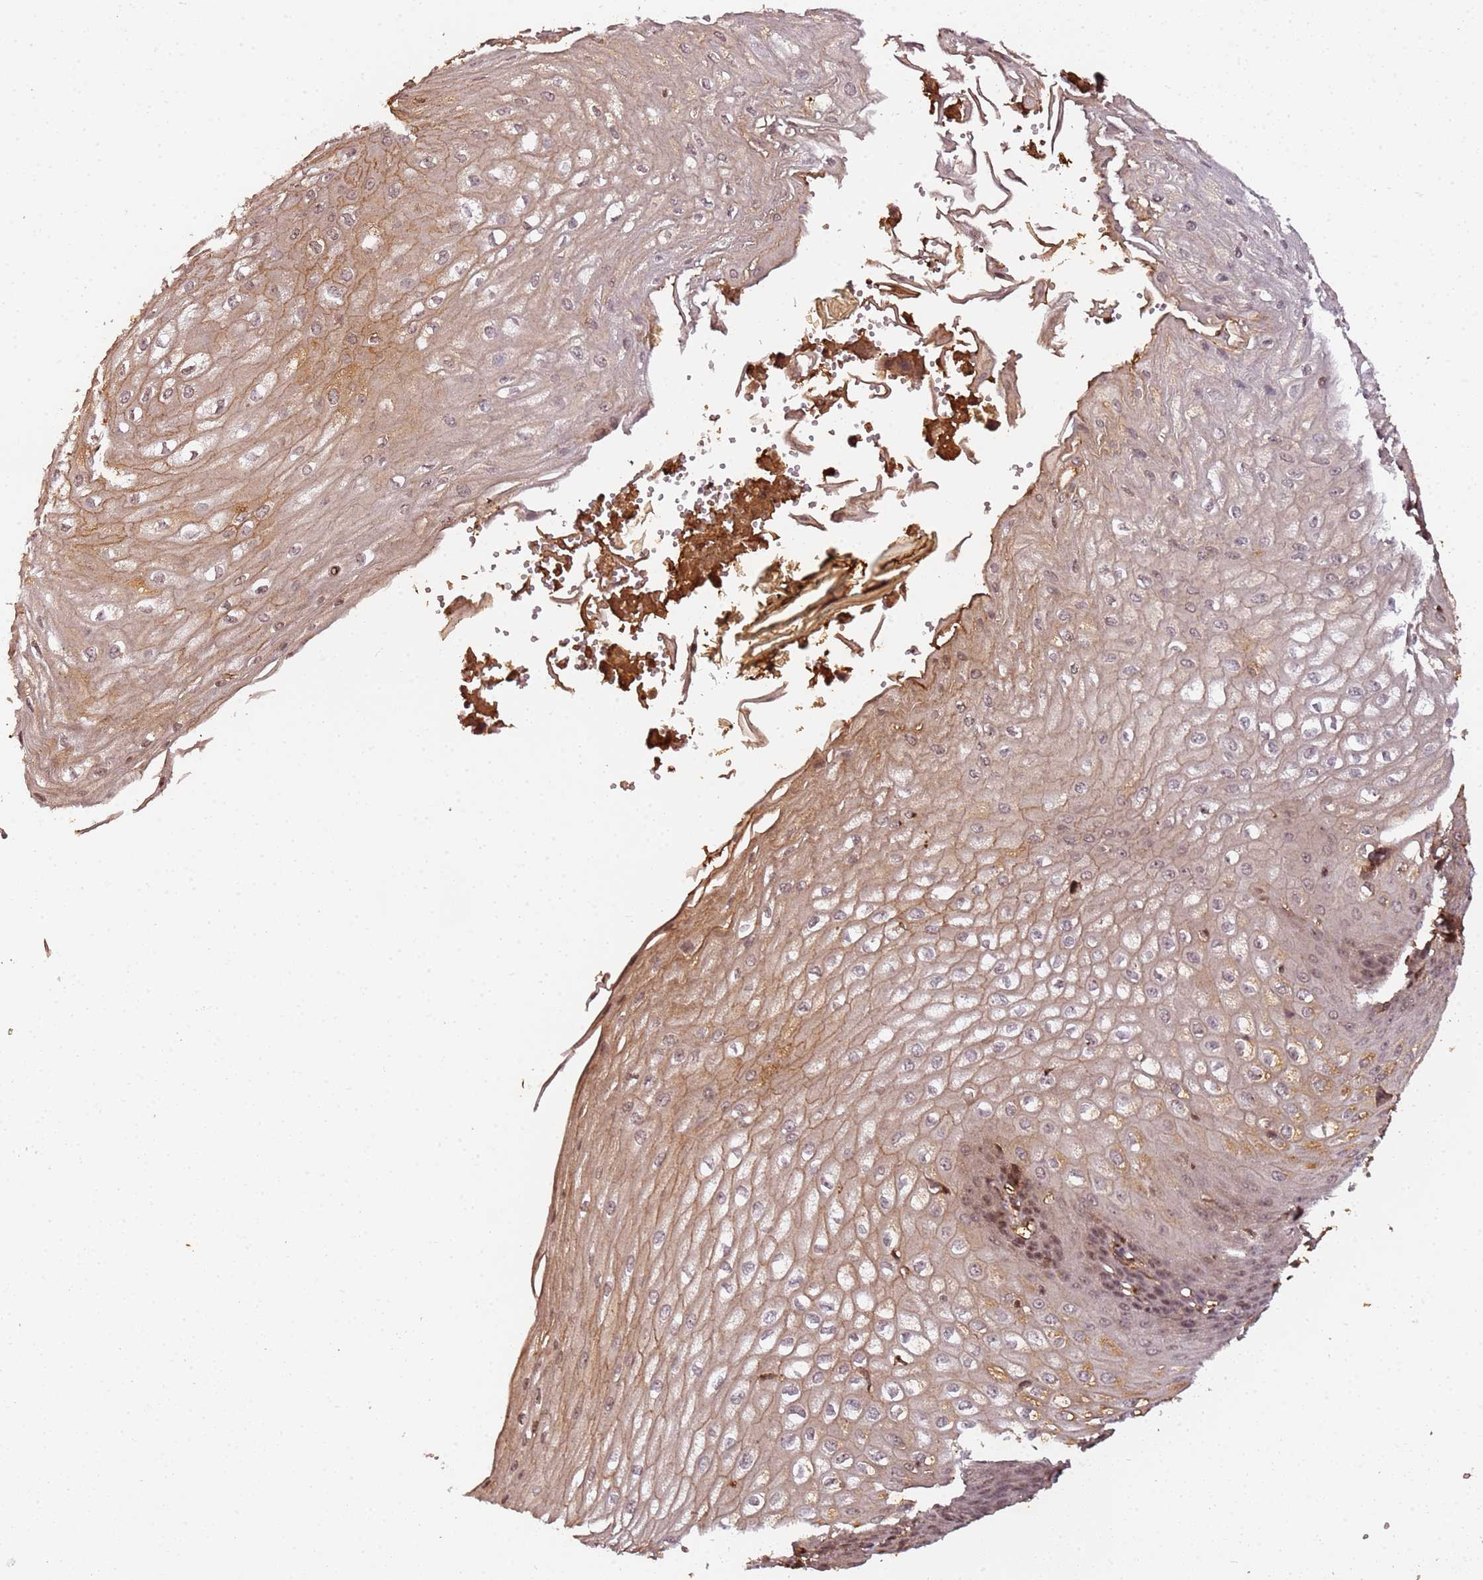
{"staining": {"intensity": "moderate", "quantity": "25%-75%", "location": "cytoplasmic/membranous,nuclear"}, "tissue": "esophagus", "cell_type": "Squamous epithelial cells", "image_type": "normal", "snomed": [{"axis": "morphology", "description": "Normal tissue, NOS"}, {"axis": "topography", "description": "Esophagus"}], "caption": "Protein expression analysis of unremarkable esophagus exhibits moderate cytoplasmic/membranous,nuclear positivity in approximately 25%-75% of squamous epithelial cells. The protein of interest is shown in brown color, while the nuclei are stained blue.", "gene": "COL1A2", "patient": {"sex": "male", "age": 60}}